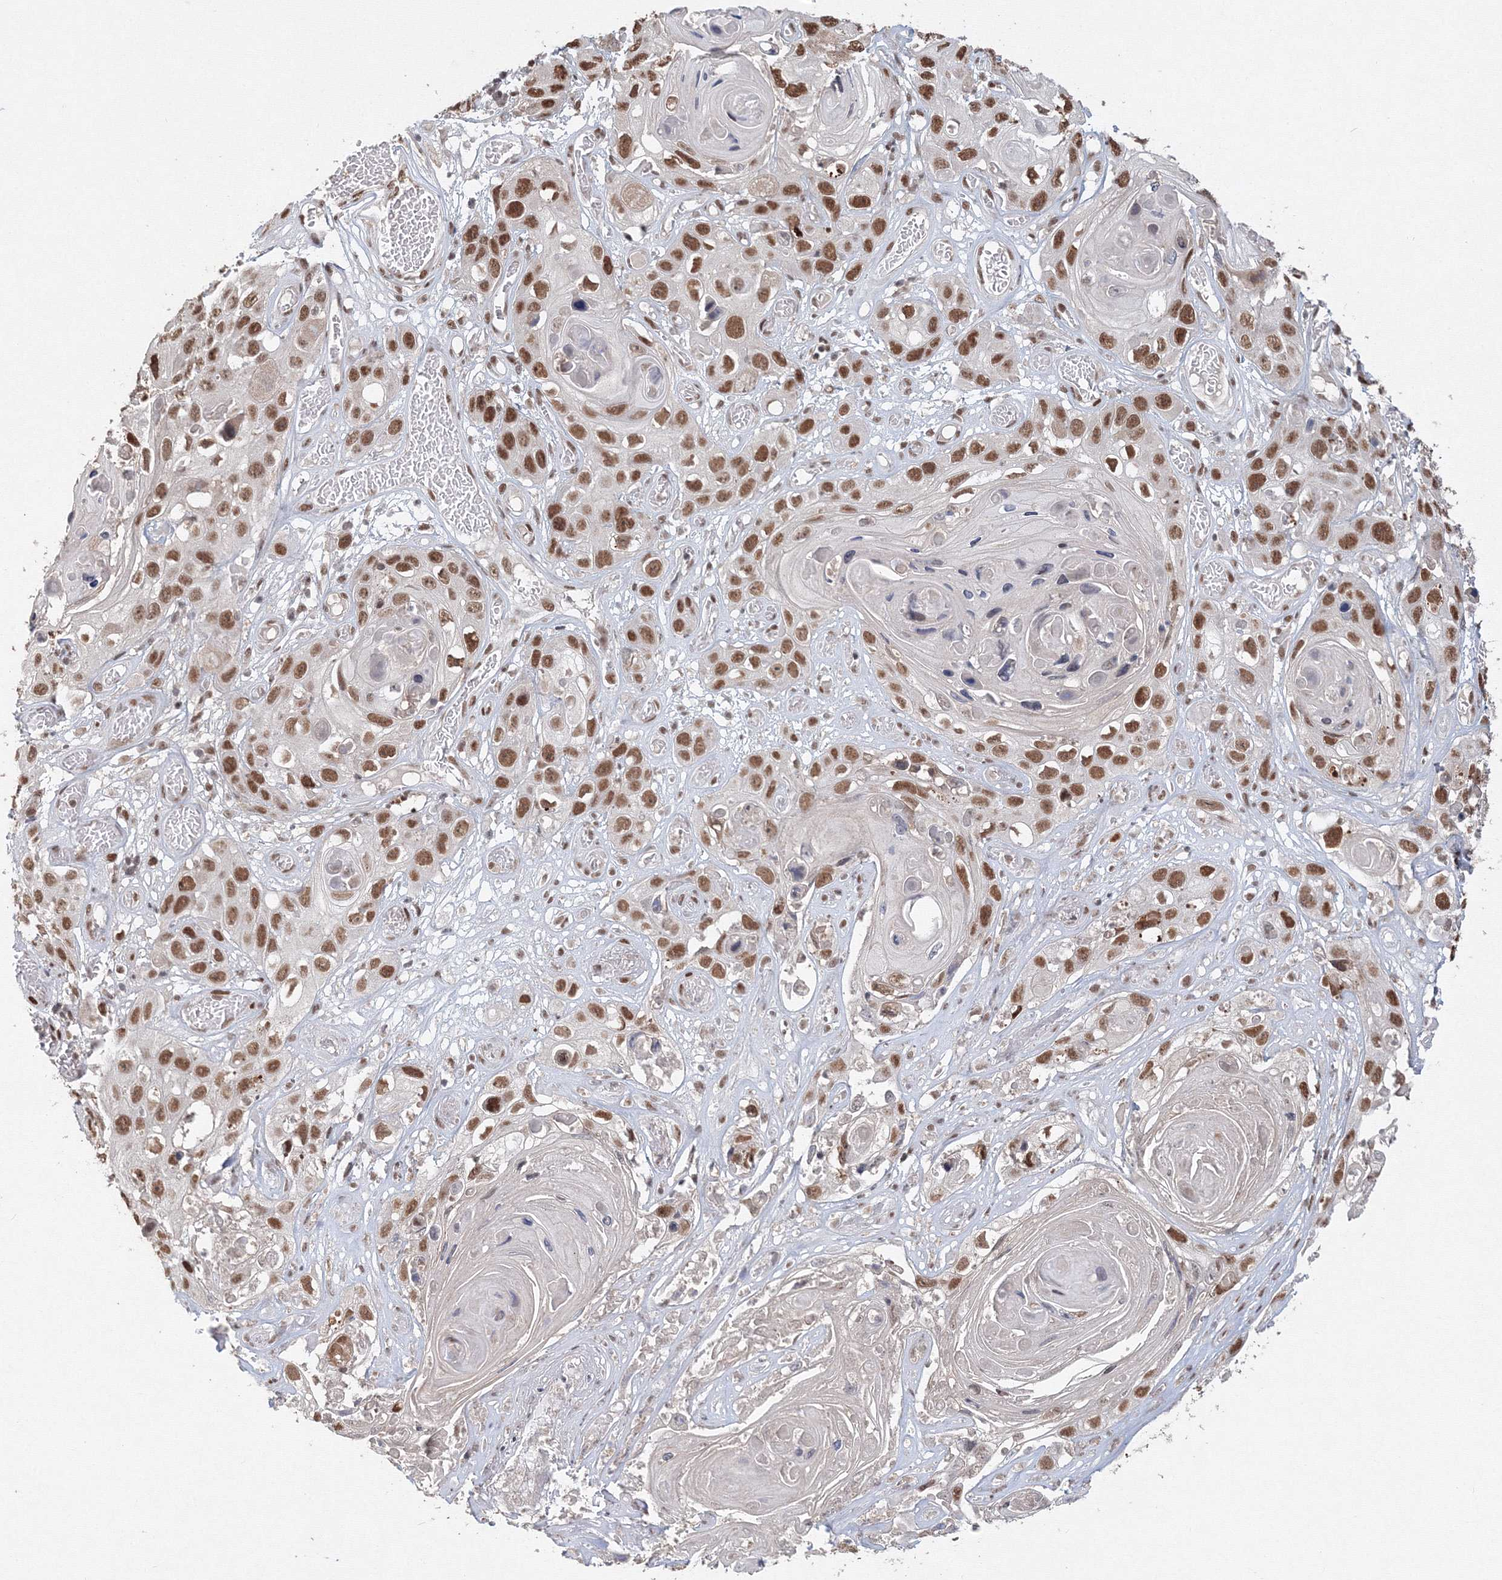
{"staining": {"intensity": "moderate", "quantity": ">75%", "location": "nuclear"}, "tissue": "skin cancer", "cell_type": "Tumor cells", "image_type": "cancer", "snomed": [{"axis": "morphology", "description": "Squamous cell carcinoma, NOS"}, {"axis": "topography", "description": "Skin"}], "caption": "DAB immunohistochemical staining of human skin cancer displays moderate nuclear protein expression in about >75% of tumor cells. The staining was performed using DAB to visualize the protein expression in brown, while the nuclei were stained in blue with hematoxylin (Magnification: 20x).", "gene": "IWS1", "patient": {"sex": "male", "age": 55}}